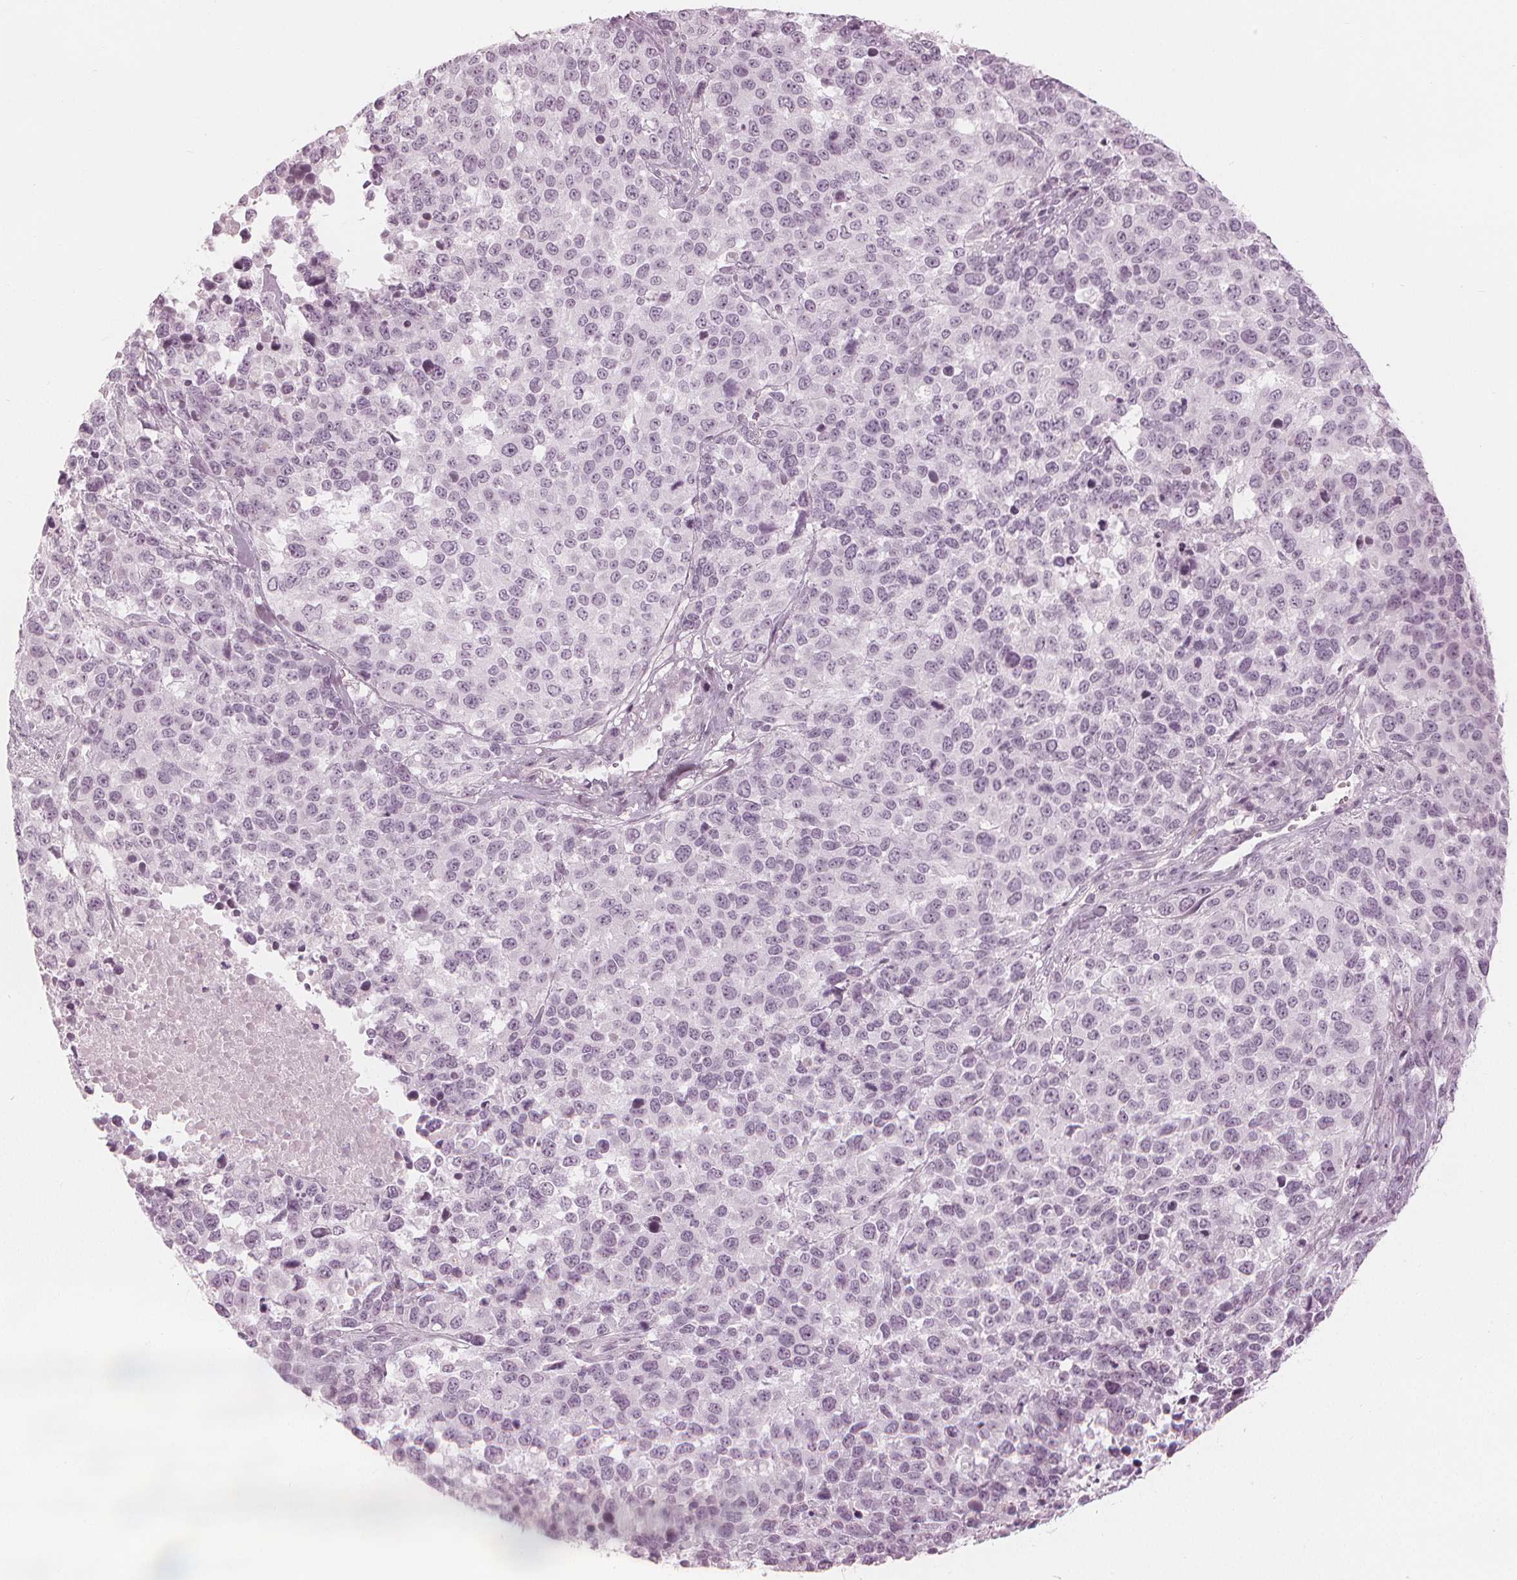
{"staining": {"intensity": "negative", "quantity": "none", "location": "none"}, "tissue": "melanoma", "cell_type": "Tumor cells", "image_type": "cancer", "snomed": [{"axis": "morphology", "description": "Malignant melanoma, Metastatic site"}, {"axis": "topography", "description": "Skin"}], "caption": "Immunohistochemistry (IHC) photomicrograph of human melanoma stained for a protein (brown), which shows no positivity in tumor cells.", "gene": "PAEP", "patient": {"sex": "male", "age": 84}}